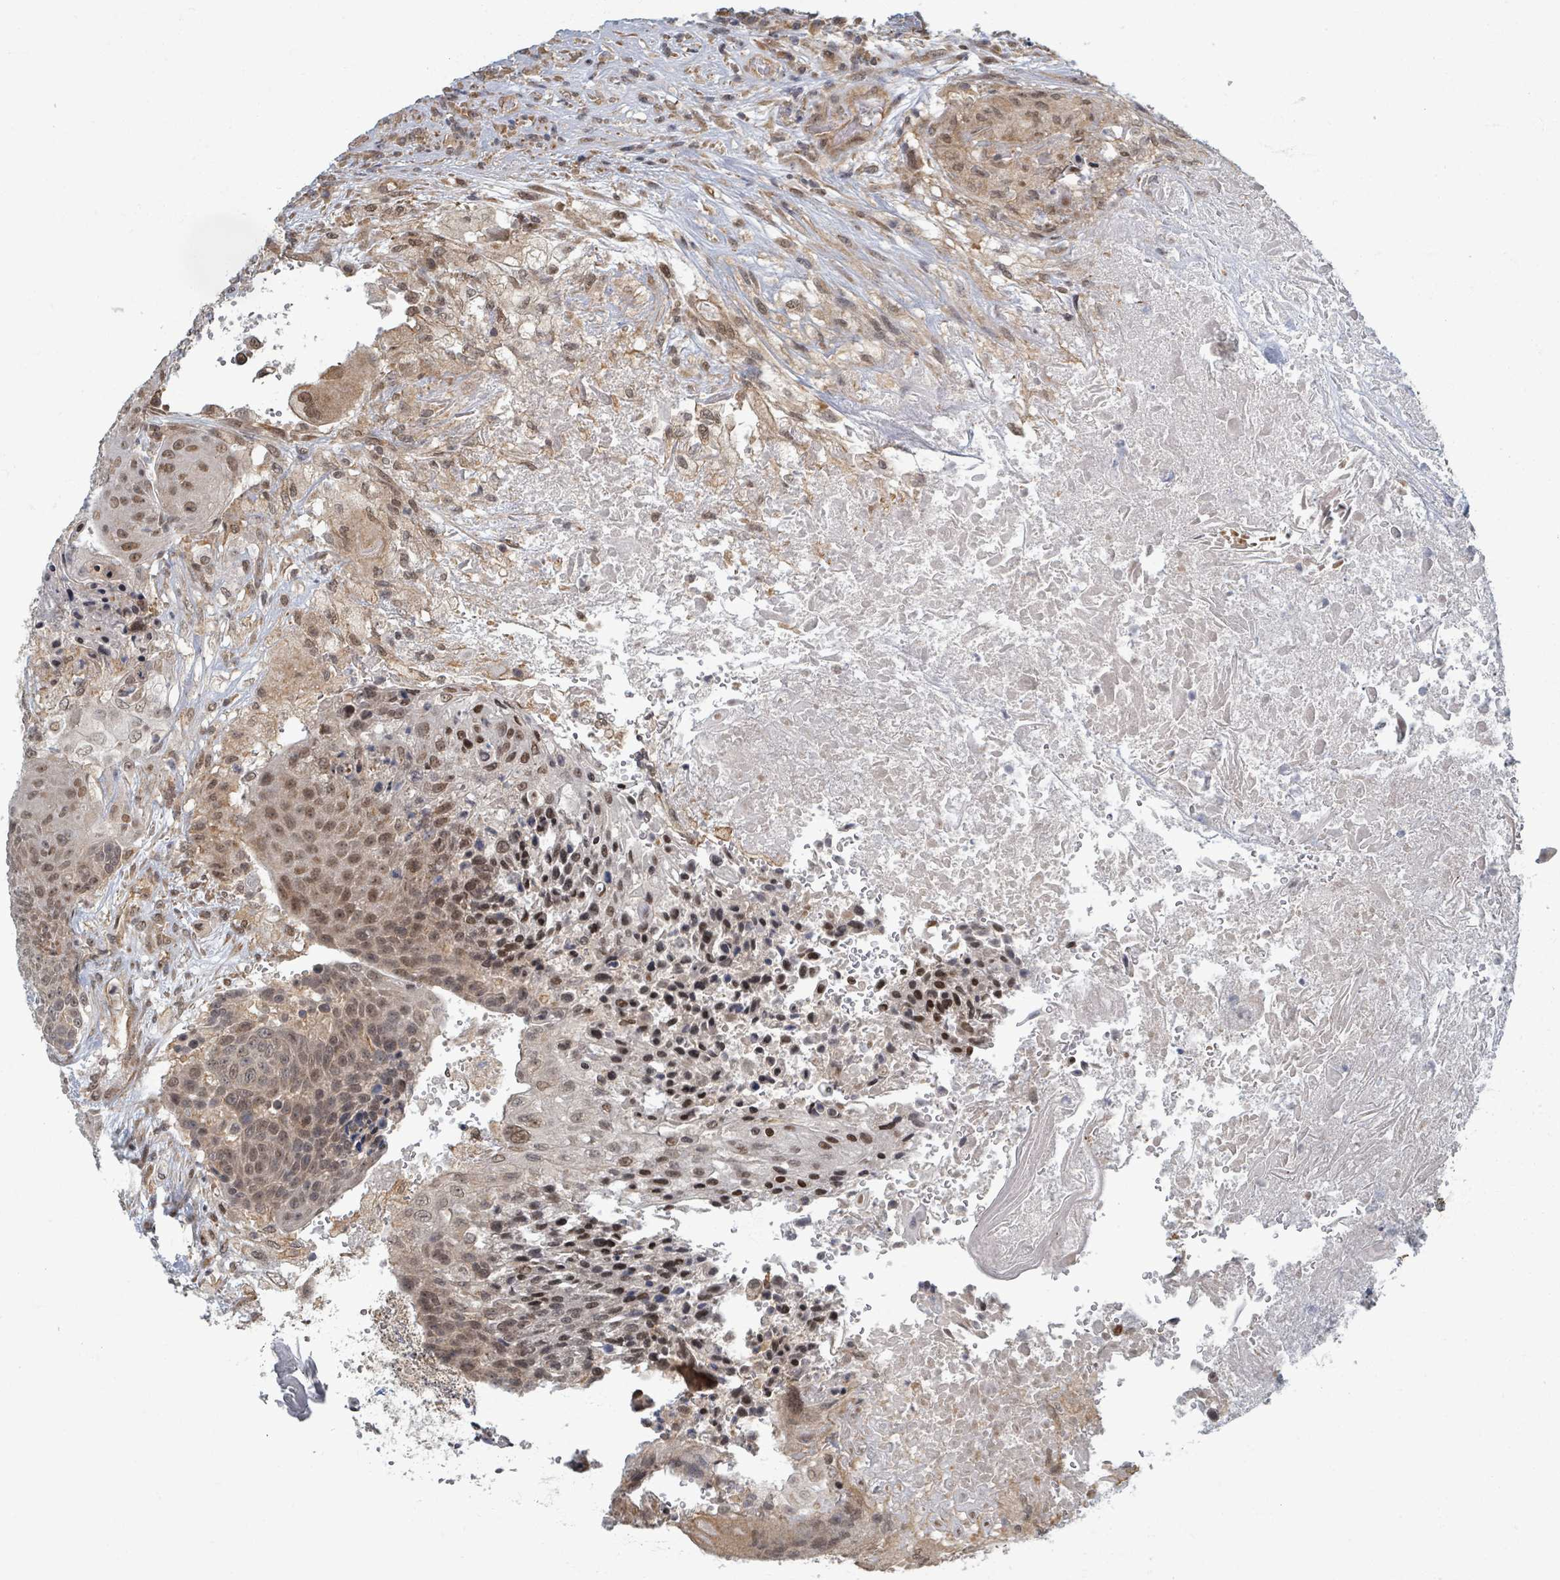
{"staining": {"intensity": "moderate", "quantity": "25%-75%", "location": "cytoplasmic/membranous,nuclear"}, "tissue": "urothelial cancer", "cell_type": "Tumor cells", "image_type": "cancer", "snomed": [{"axis": "morphology", "description": "Urothelial carcinoma, High grade"}, {"axis": "topography", "description": "Urinary bladder"}], "caption": "Immunohistochemical staining of urothelial cancer displays medium levels of moderate cytoplasmic/membranous and nuclear expression in approximately 25%-75% of tumor cells.", "gene": "INTS15", "patient": {"sex": "female", "age": 63}}